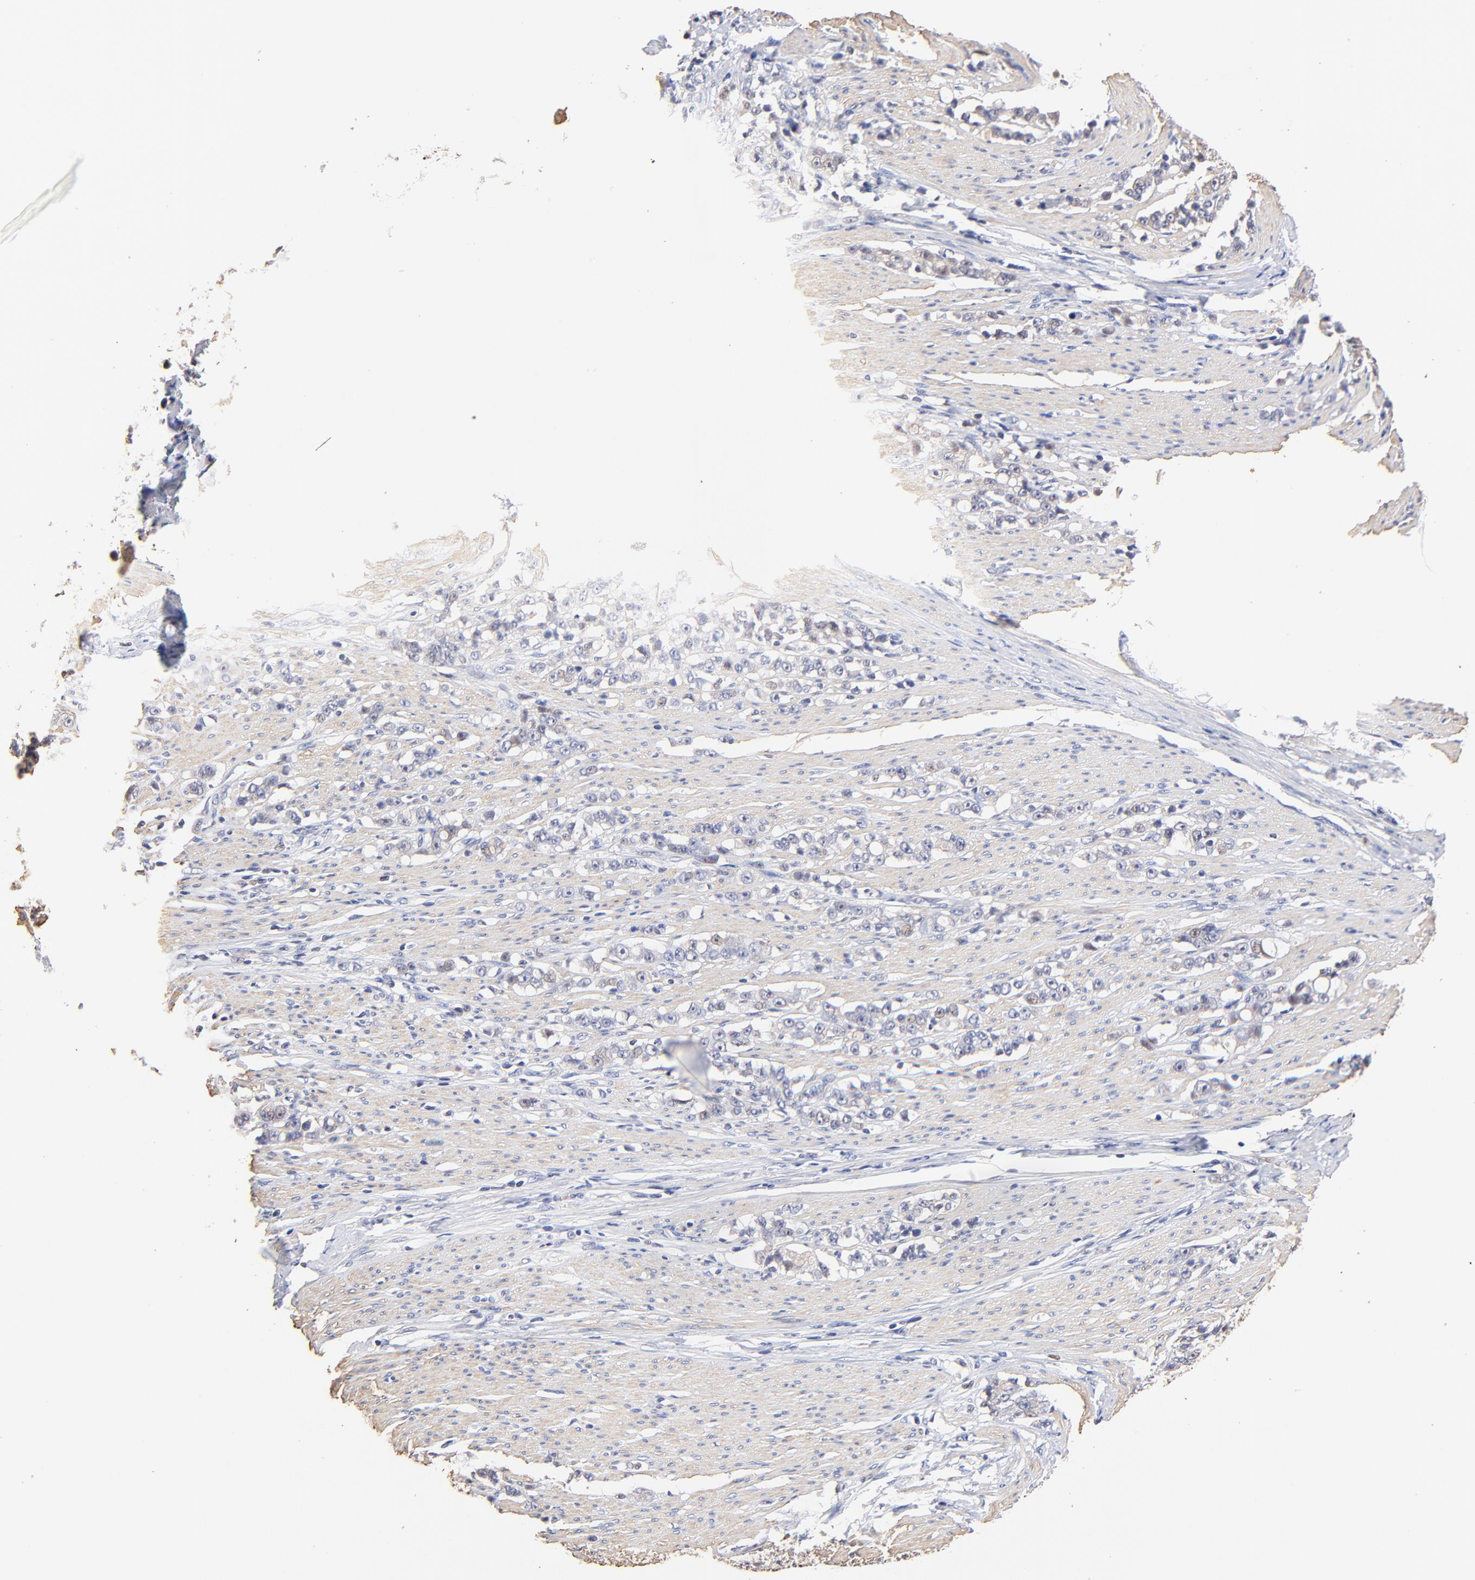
{"staining": {"intensity": "weak", "quantity": "<25%", "location": "nuclear"}, "tissue": "stomach cancer", "cell_type": "Tumor cells", "image_type": "cancer", "snomed": [{"axis": "morphology", "description": "Adenocarcinoma, NOS"}, {"axis": "topography", "description": "Stomach, lower"}], "caption": "Stomach cancer stained for a protein using IHC demonstrates no staining tumor cells.", "gene": "BBOF1", "patient": {"sex": "male", "age": 88}}